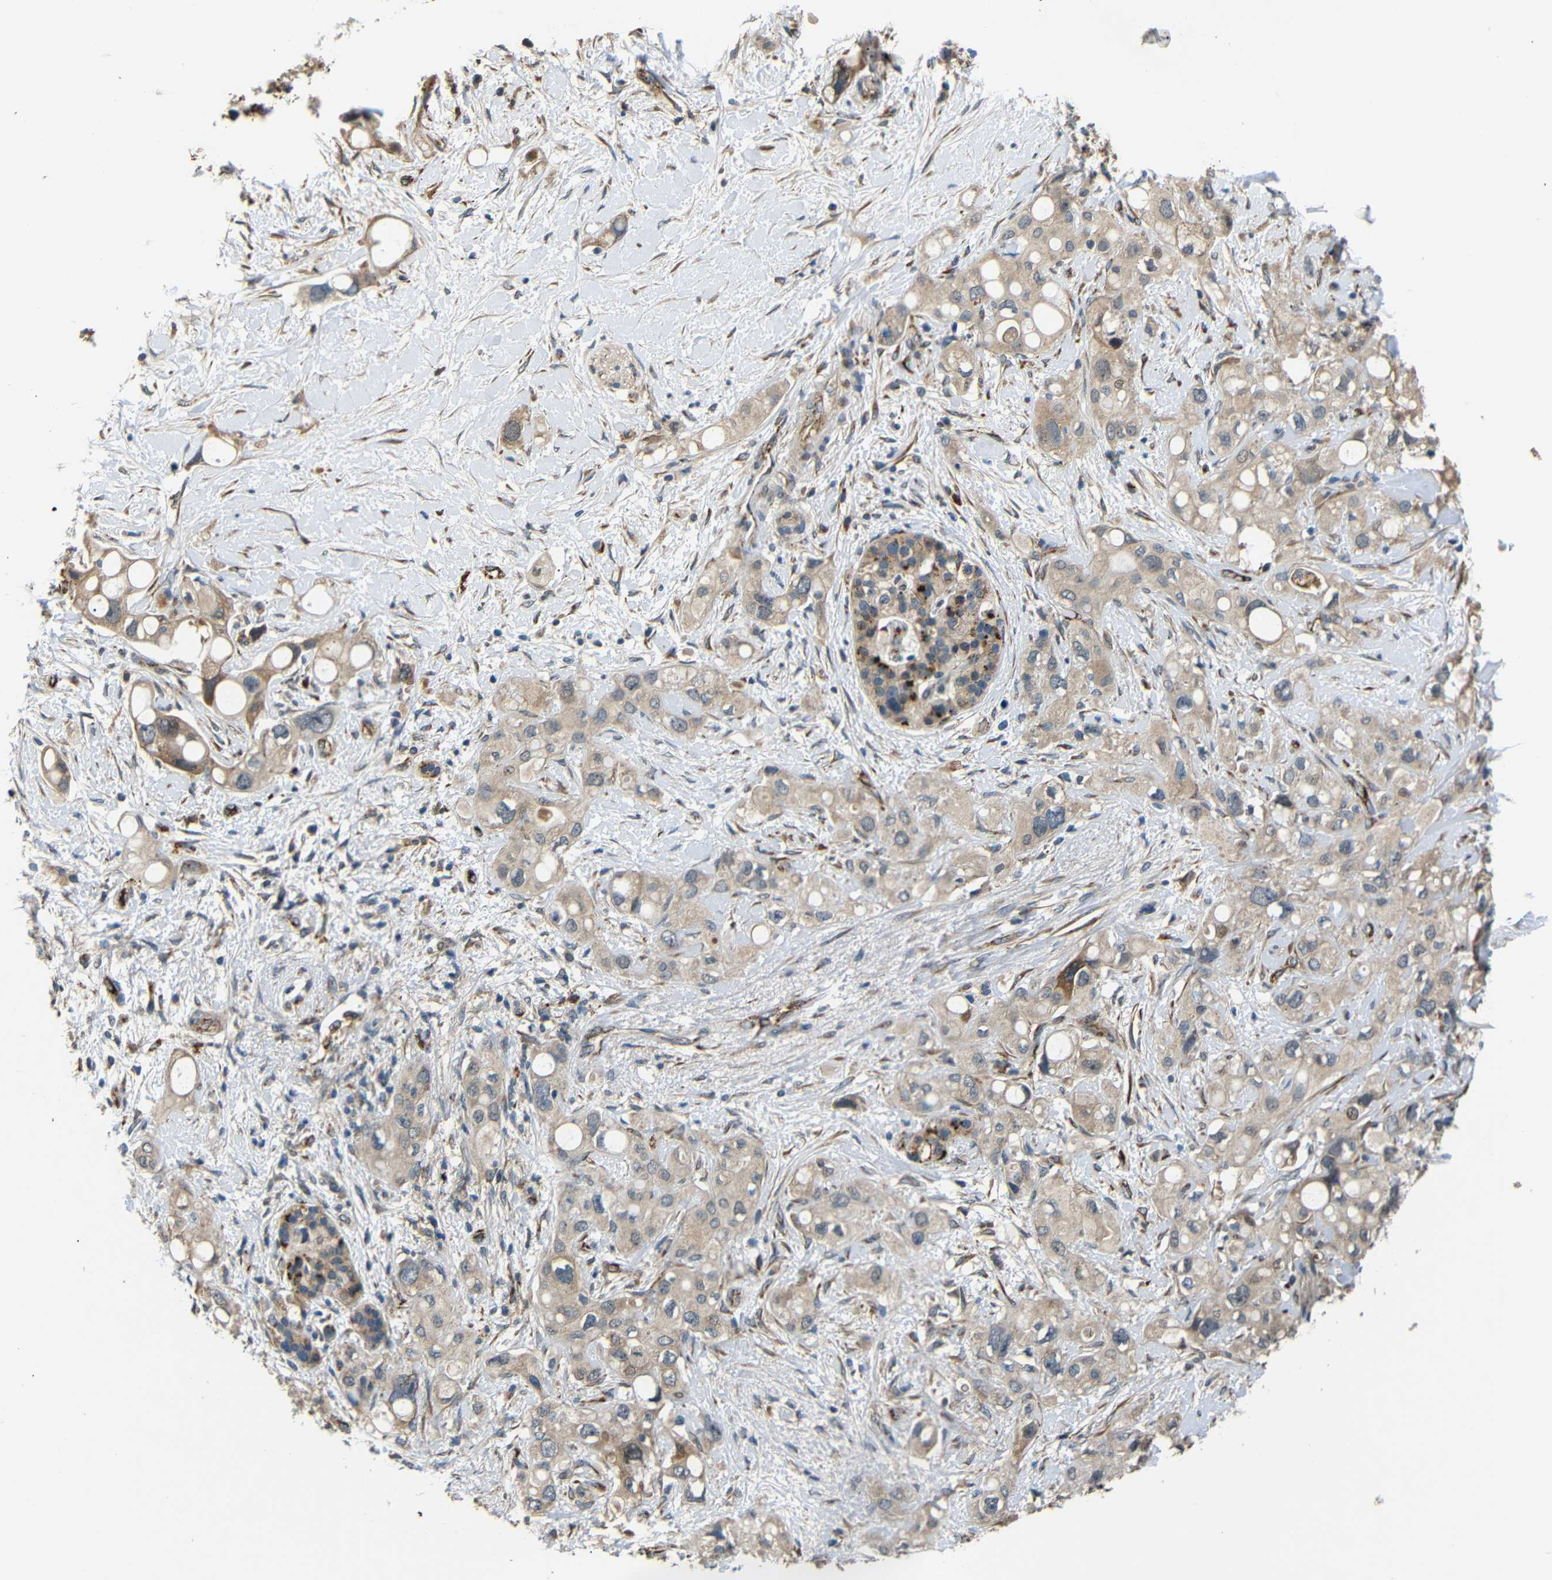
{"staining": {"intensity": "weak", "quantity": ">75%", "location": "cytoplasmic/membranous"}, "tissue": "pancreatic cancer", "cell_type": "Tumor cells", "image_type": "cancer", "snomed": [{"axis": "morphology", "description": "Adenocarcinoma, NOS"}, {"axis": "topography", "description": "Pancreas"}], "caption": "Immunohistochemical staining of pancreatic cancer displays weak cytoplasmic/membranous protein staining in approximately >75% of tumor cells. The staining is performed using DAB brown chromogen to label protein expression. The nuclei are counter-stained blue using hematoxylin.", "gene": "ATP7A", "patient": {"sex": "female", "age": 56}}